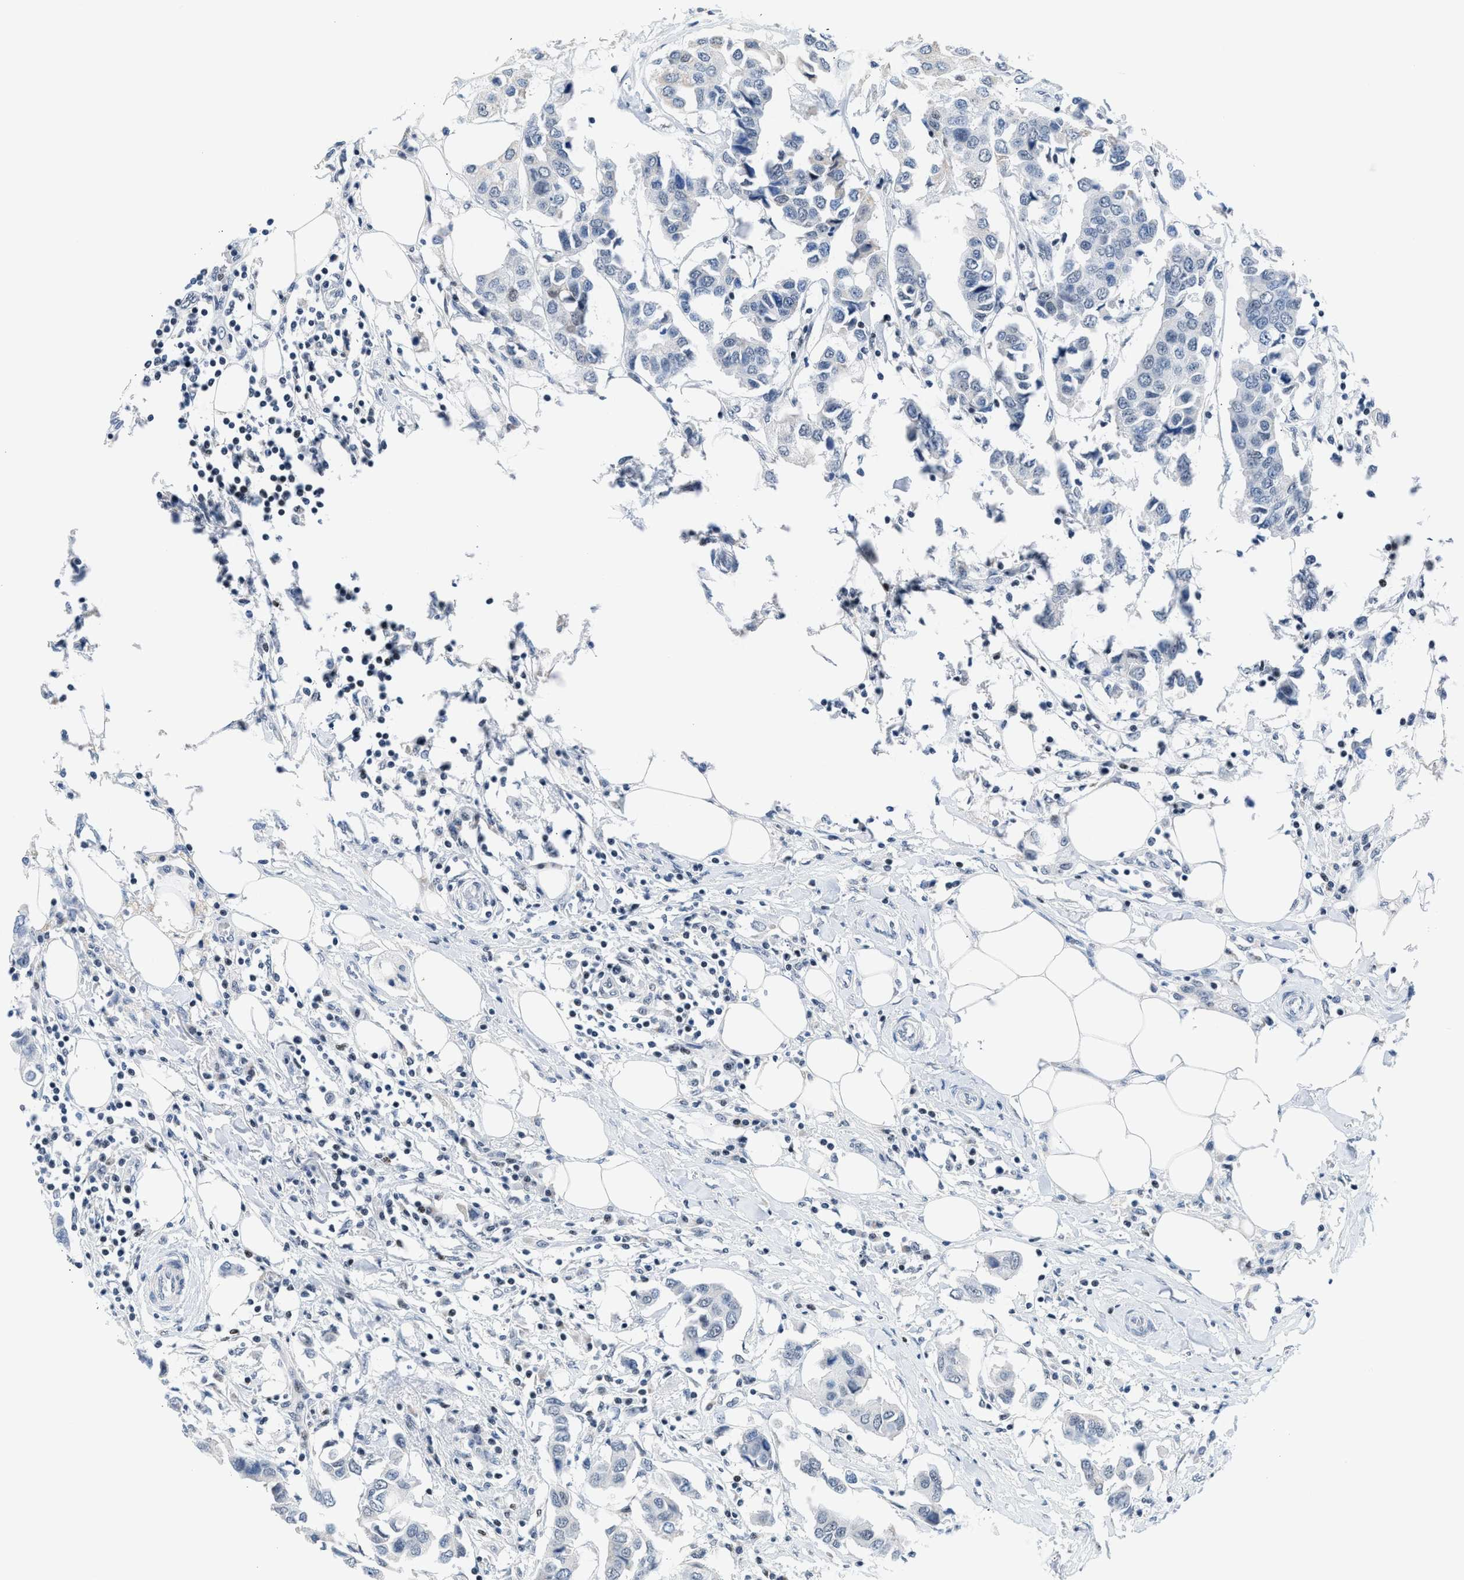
{"staining": {"intensity": "weak", "quantity": "<25%", "location": "nuclear"}, "tissue": "breast cancer", "cell_type": "Tumor cells", "image_type": "cancer", "snomed": [{"axis": "morphology", "description": "Duct carcinoma"}, {"axis": "topography", "description": "Breast"}], "caption": "An immunohistochemistry histopathology image of intraductal carcinoma (breast) is shown. There is no staining in tumor cells of intraductal carcinoma (breast). (Immunohistochemistry (ihc), brightfield microscopy, high magnification).", "gene": "TERF2IP", "patient": {"sex": "female", "age": 80}}